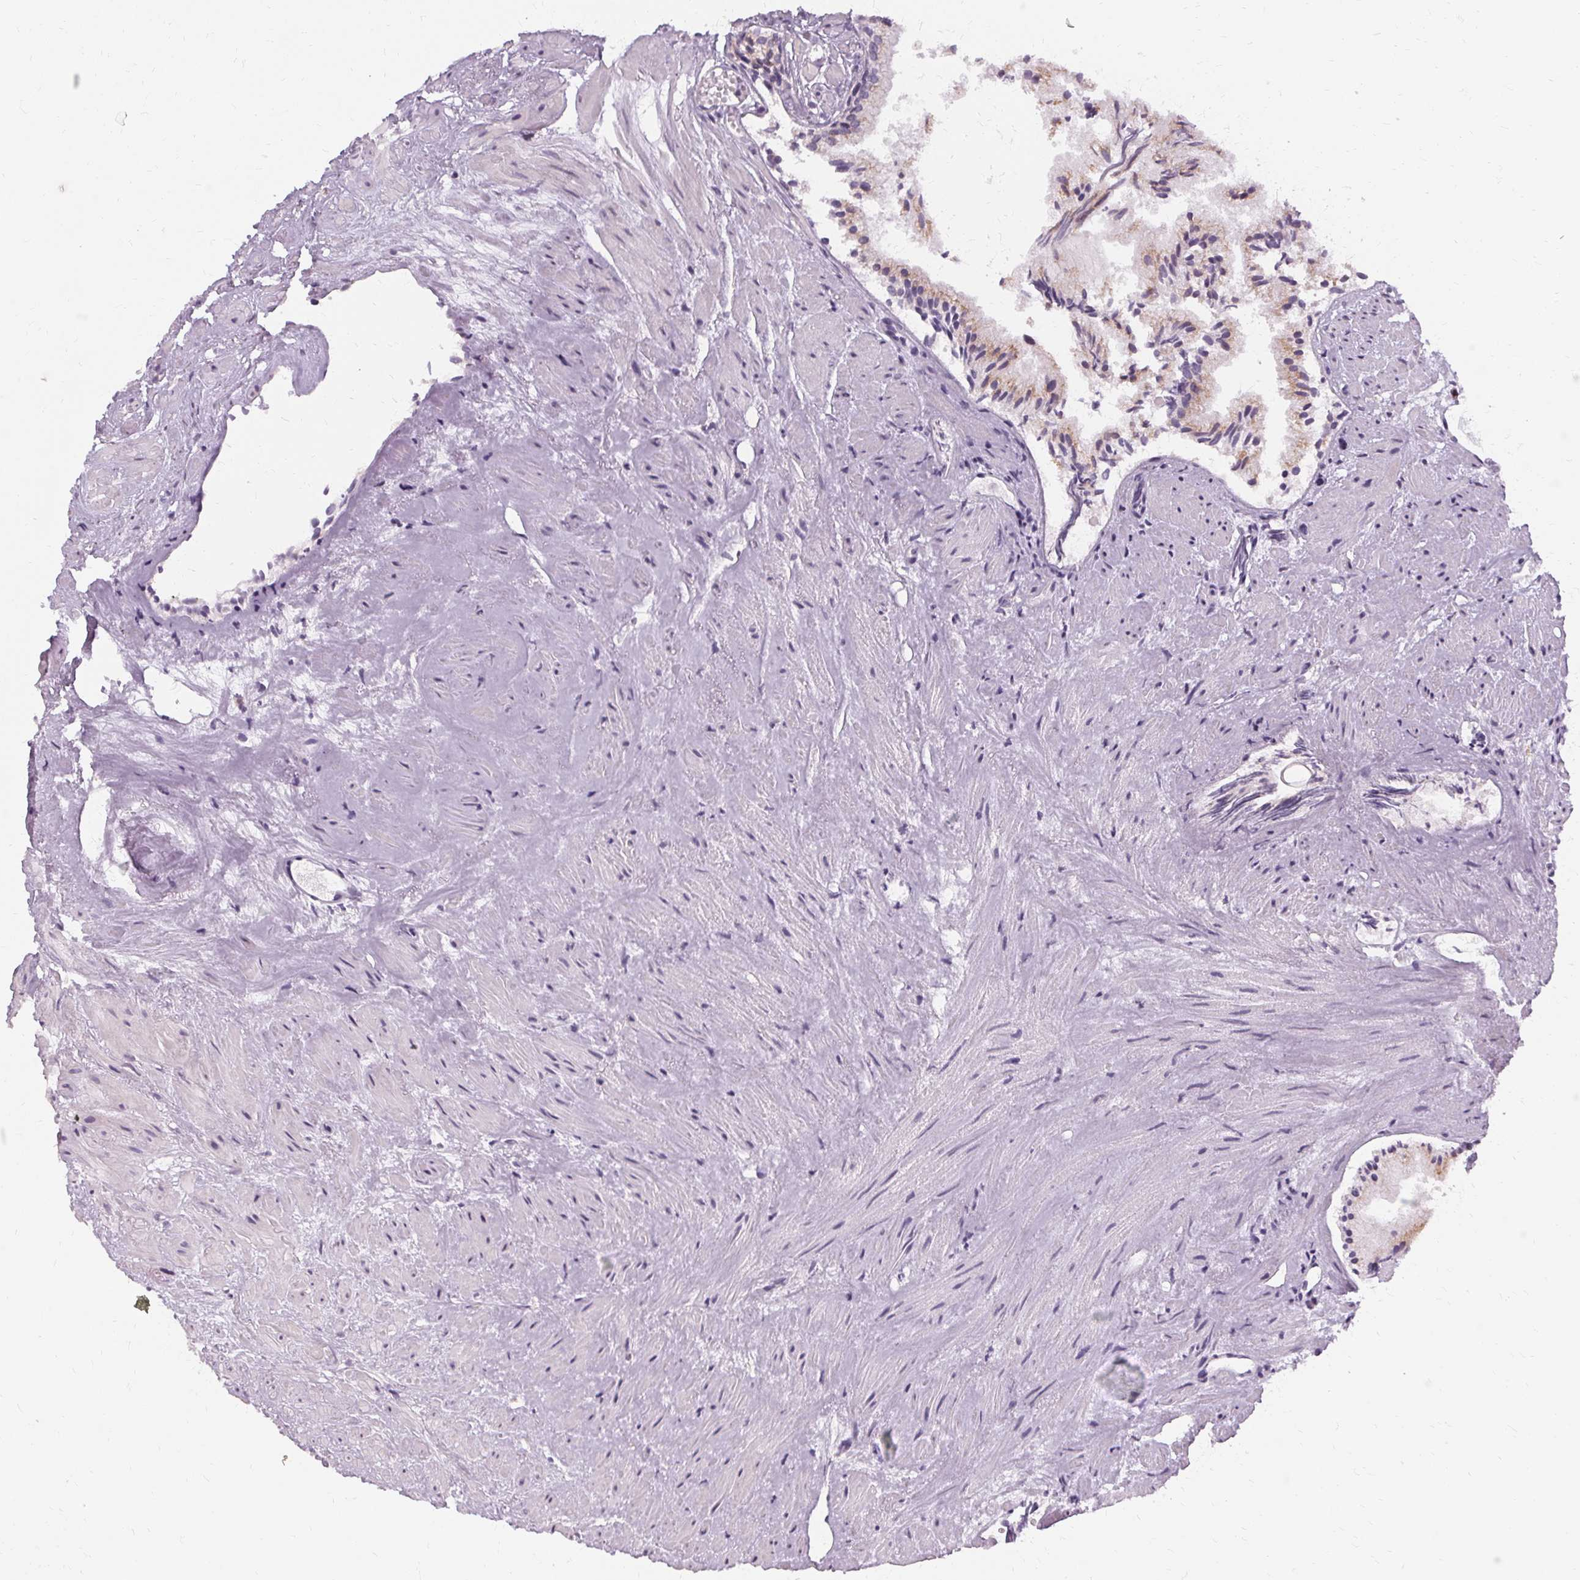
{"staining": {"intensity": "negative", "quantity": "none", "location": "none"}, "tissue": "prostate cancer", "cell_type": "Tumor cells", "image_type": "cancer", "snomed": [{"axis": "morphology", "description": "Adenocarcinoma, High grade"}, {"axis": "topography", "description": "Prostate"}], "caption": "Immunohistochemistry photomicrograph of prostate cancer stained for a protein (brown), which demonstrates no positivity in tumor cells.", "gene": "FCRL3", "patient": {"sex": "male", "age": 81}}